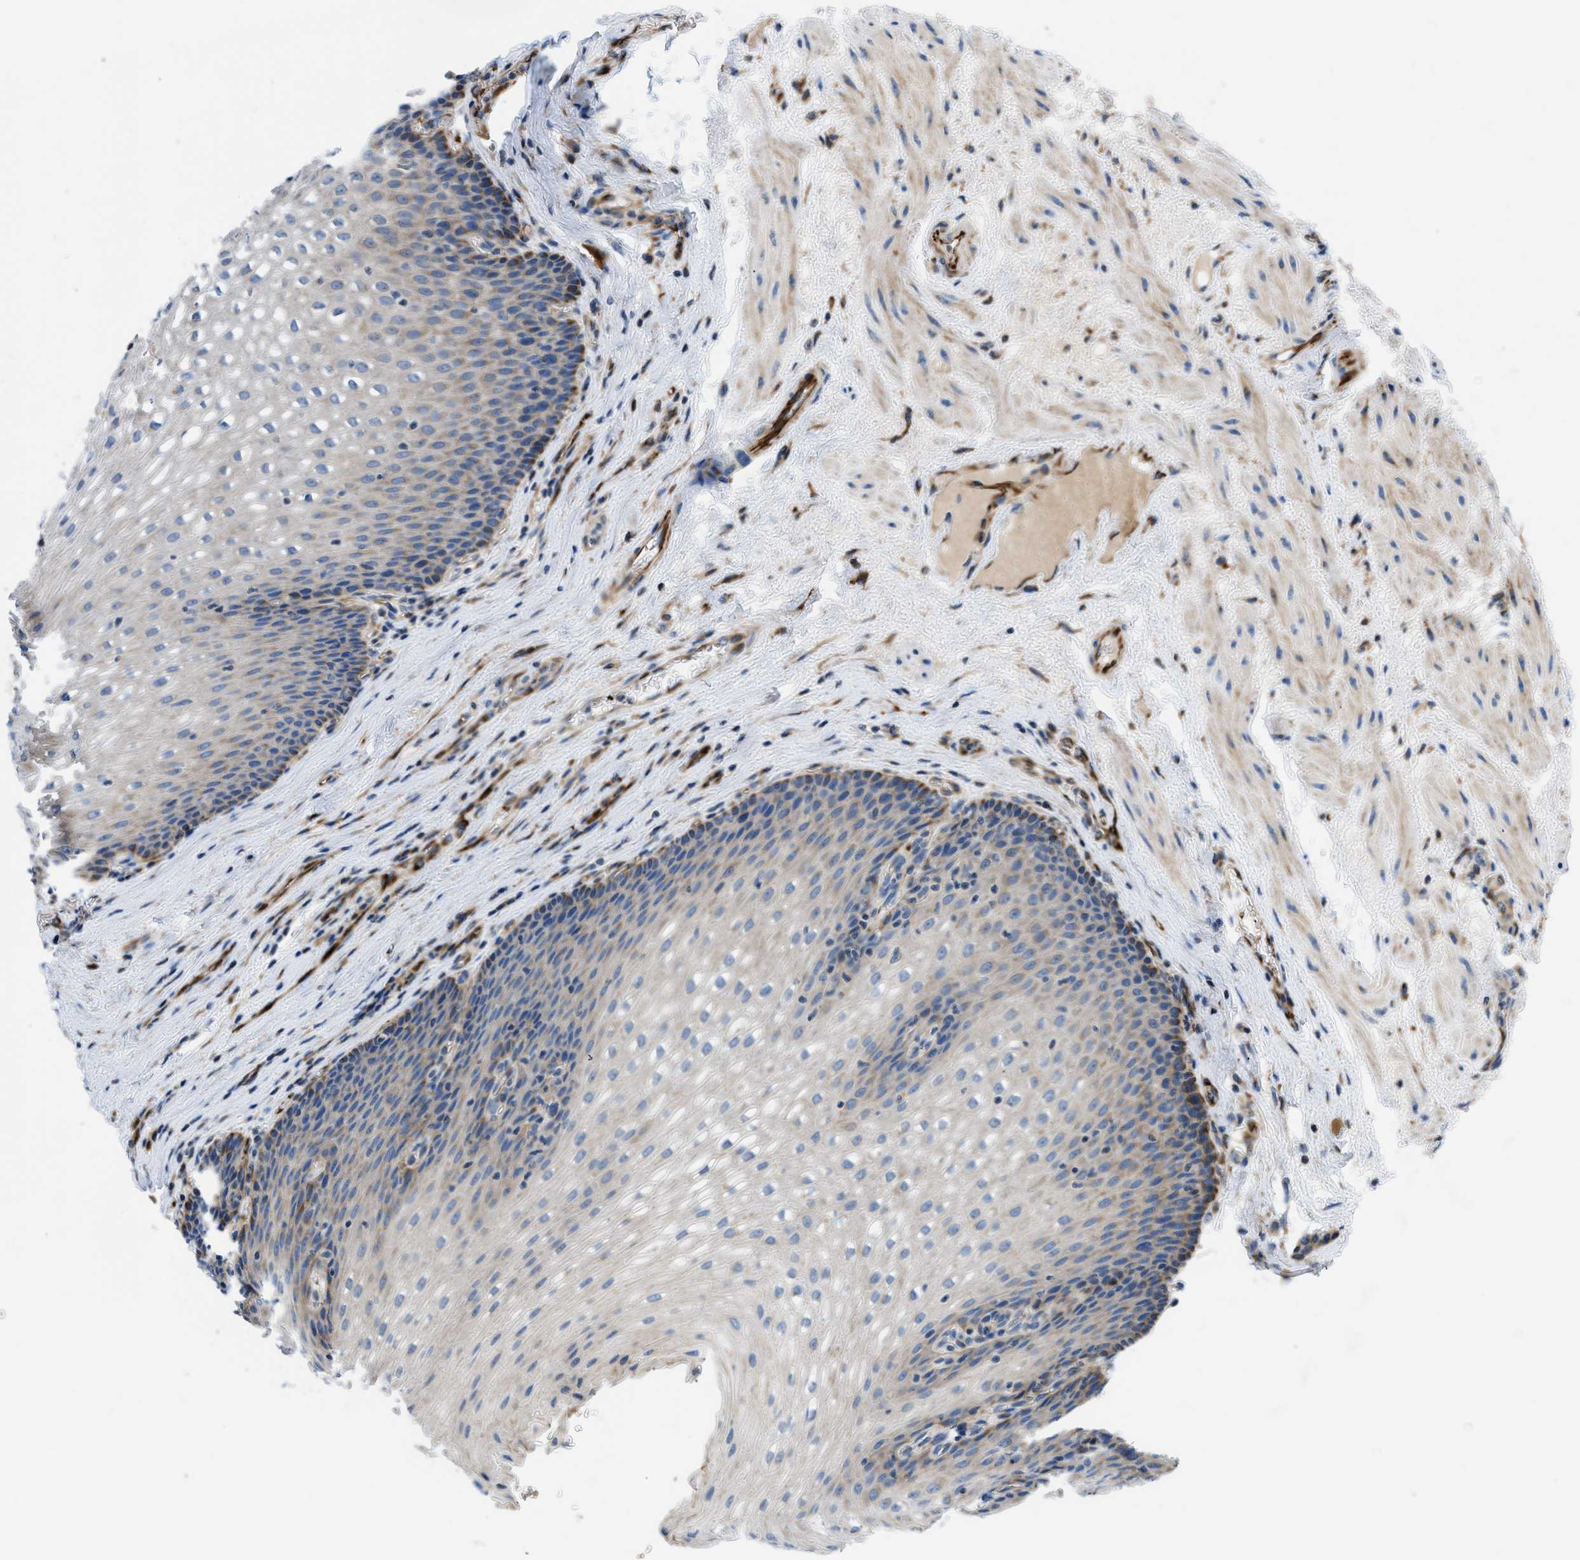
{"staining": {"intensity": "weak", "quantity": "<25%", "location": "cytoplasmic/membranous"}, "tissue": "esophagus", "cell_type": "Squamous epithelial cells", "image_type": "normal", "snomed": [{"axis": "morphology", "description": "Normal tissue, NOS"}, {"axis": "topography", "description": "Esophagus"}], "caption": "Squamous epithelial cells are negative for protein expression in normal human esophagus. (Immunohistochemistry (ihc), brightfield microscopy, high magnification).", "gene": "ZNF831", "patient": {"sex": "male", "age": 48}}